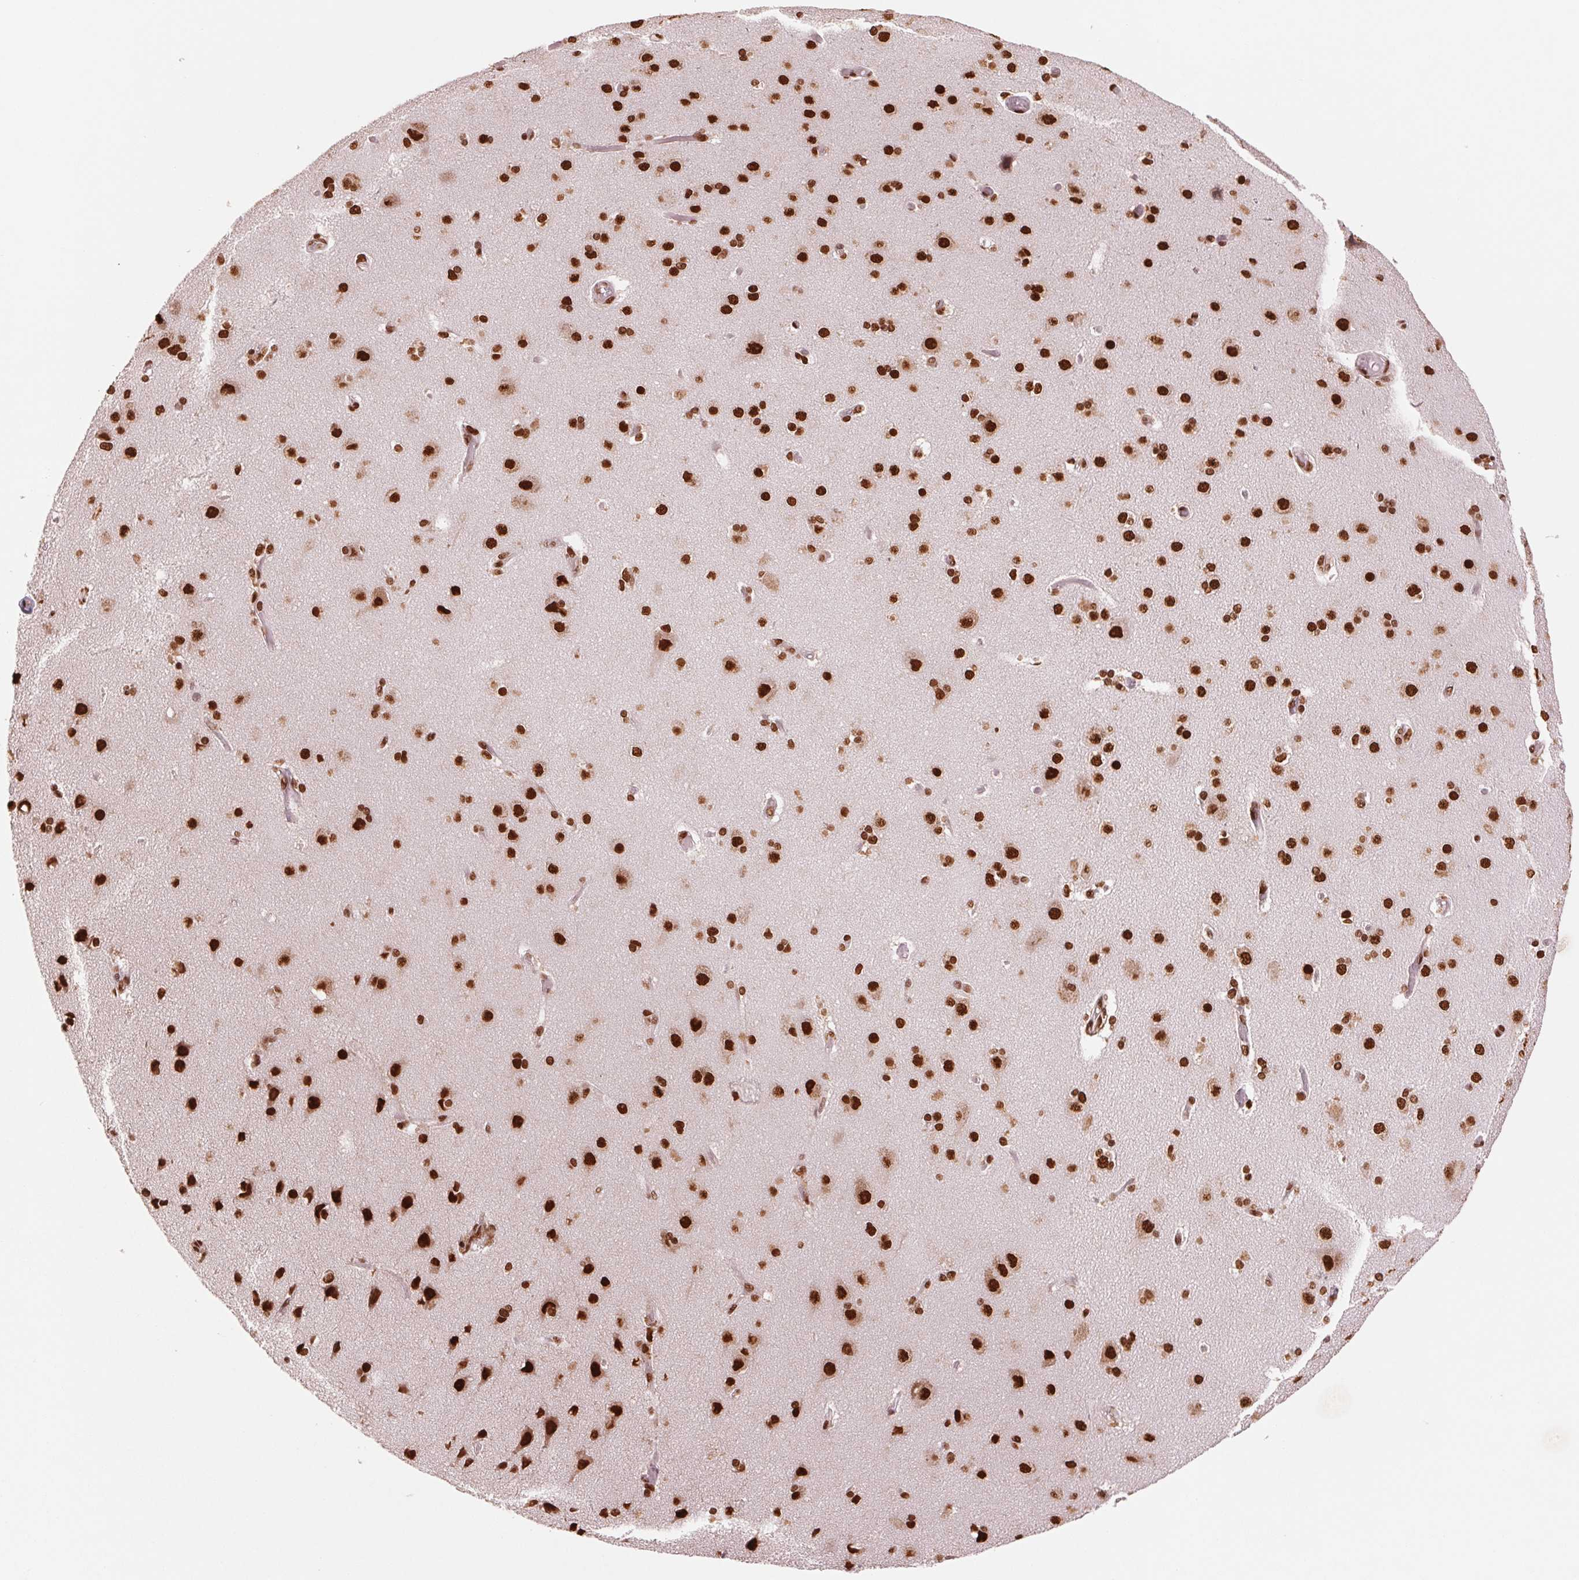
{"staining": {"intensity": "strong", "quantity": ">75%", "location": "nuclear"}, "tissue": "cerebral cortex", "cell_type": "Endothelial cells", "image_type": "normal", "snomed": [{"axis": "morphology", "description": "Normal tissue, NOS"}, {"axis": "morphology", "description": "Glioma, malignant, High grade"}, {"axis": "topography", "description": "Cerebral cortex"}], "caption": "The immunohistochemical stain highlights strong nuclear positivity in endothelial cells of benign cerebral cortex. (DAB (3,3'-diaminobenzidine) = brown stain, brightfield microscopy at high magnification).", "gene": "TTLL9", "patient": {"sex": "male", "age": 71}}